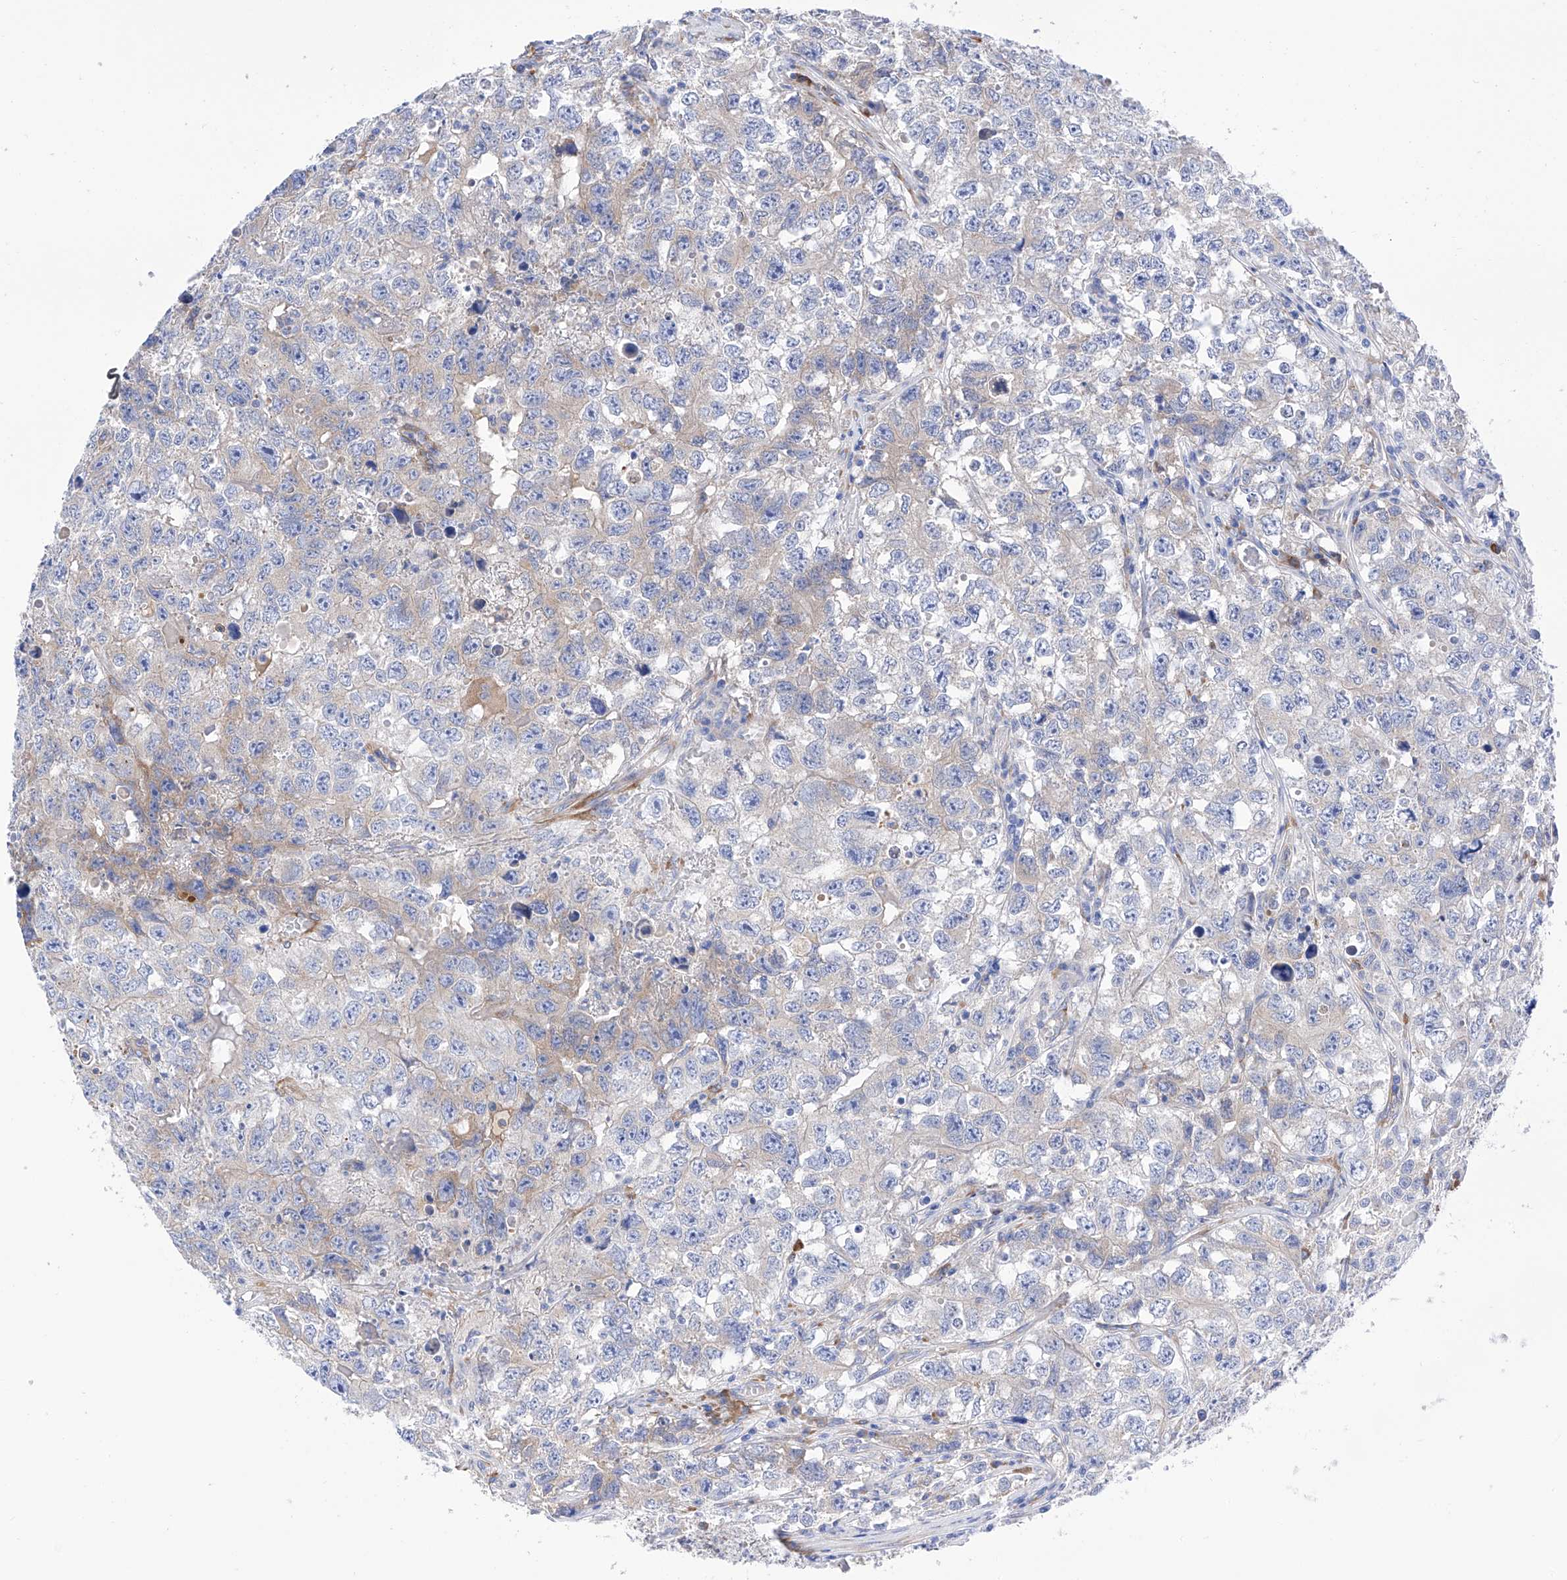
{"staining": {"intensity": "negative", "quantity": "none", "location": "none"}, "tissue": "testis cancer", "cell_type": "Tumor cells", "image_type": "cancer", "snomed": [{"axis": "morphology", "description": "Seminoma, NOS"}, {"axis": "morphology", "description": "Carcinoma, Embryonal, NOS"}, {"axis": "topography", "description": "Testis"}], "caption": "Image shows no protein expression in tumor cells of testis cancer (seminoma) tissue.", "gene": "PDIA5", "patient": {"sex": "male", "age": 43}}